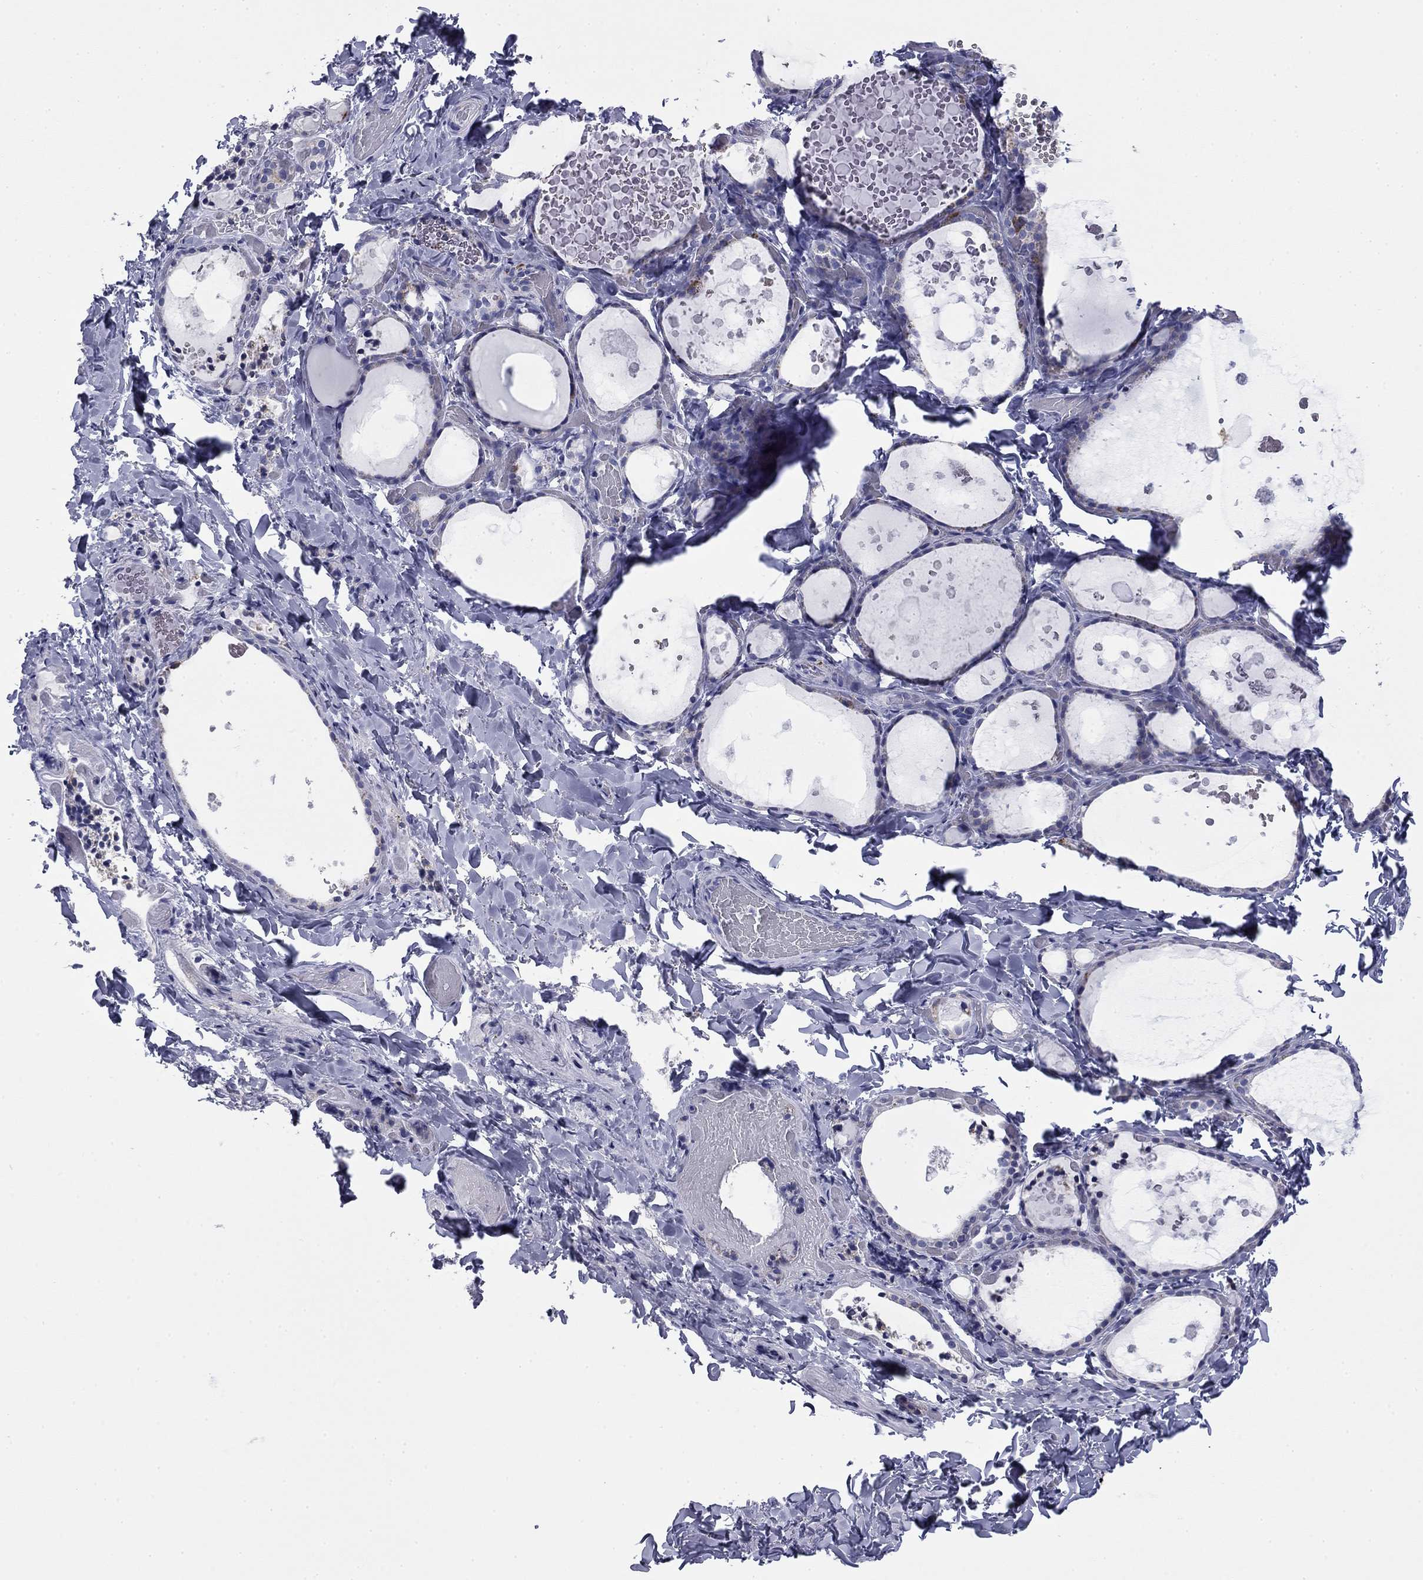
{"staining": {"intensity": "negative", "quantity": "none", "location": "none"}, "tissue": "thyroid gland", "cell_type": "Glandular cells", "image_type": "normal", "snomed": [{"axis": "morphology", "description": "Normal tissue, NOS"}, {"axis": "topography", "description": "Thyroid gland"}], "caption": "Protein analysis of unremarkable thyroid gland shows no significant positivity in glandular cells. (DAB IHC visualized using brightfield microscopy, high magnification).", "gene": "ZP2", "patient": {"sex": "female", "age": 56}}